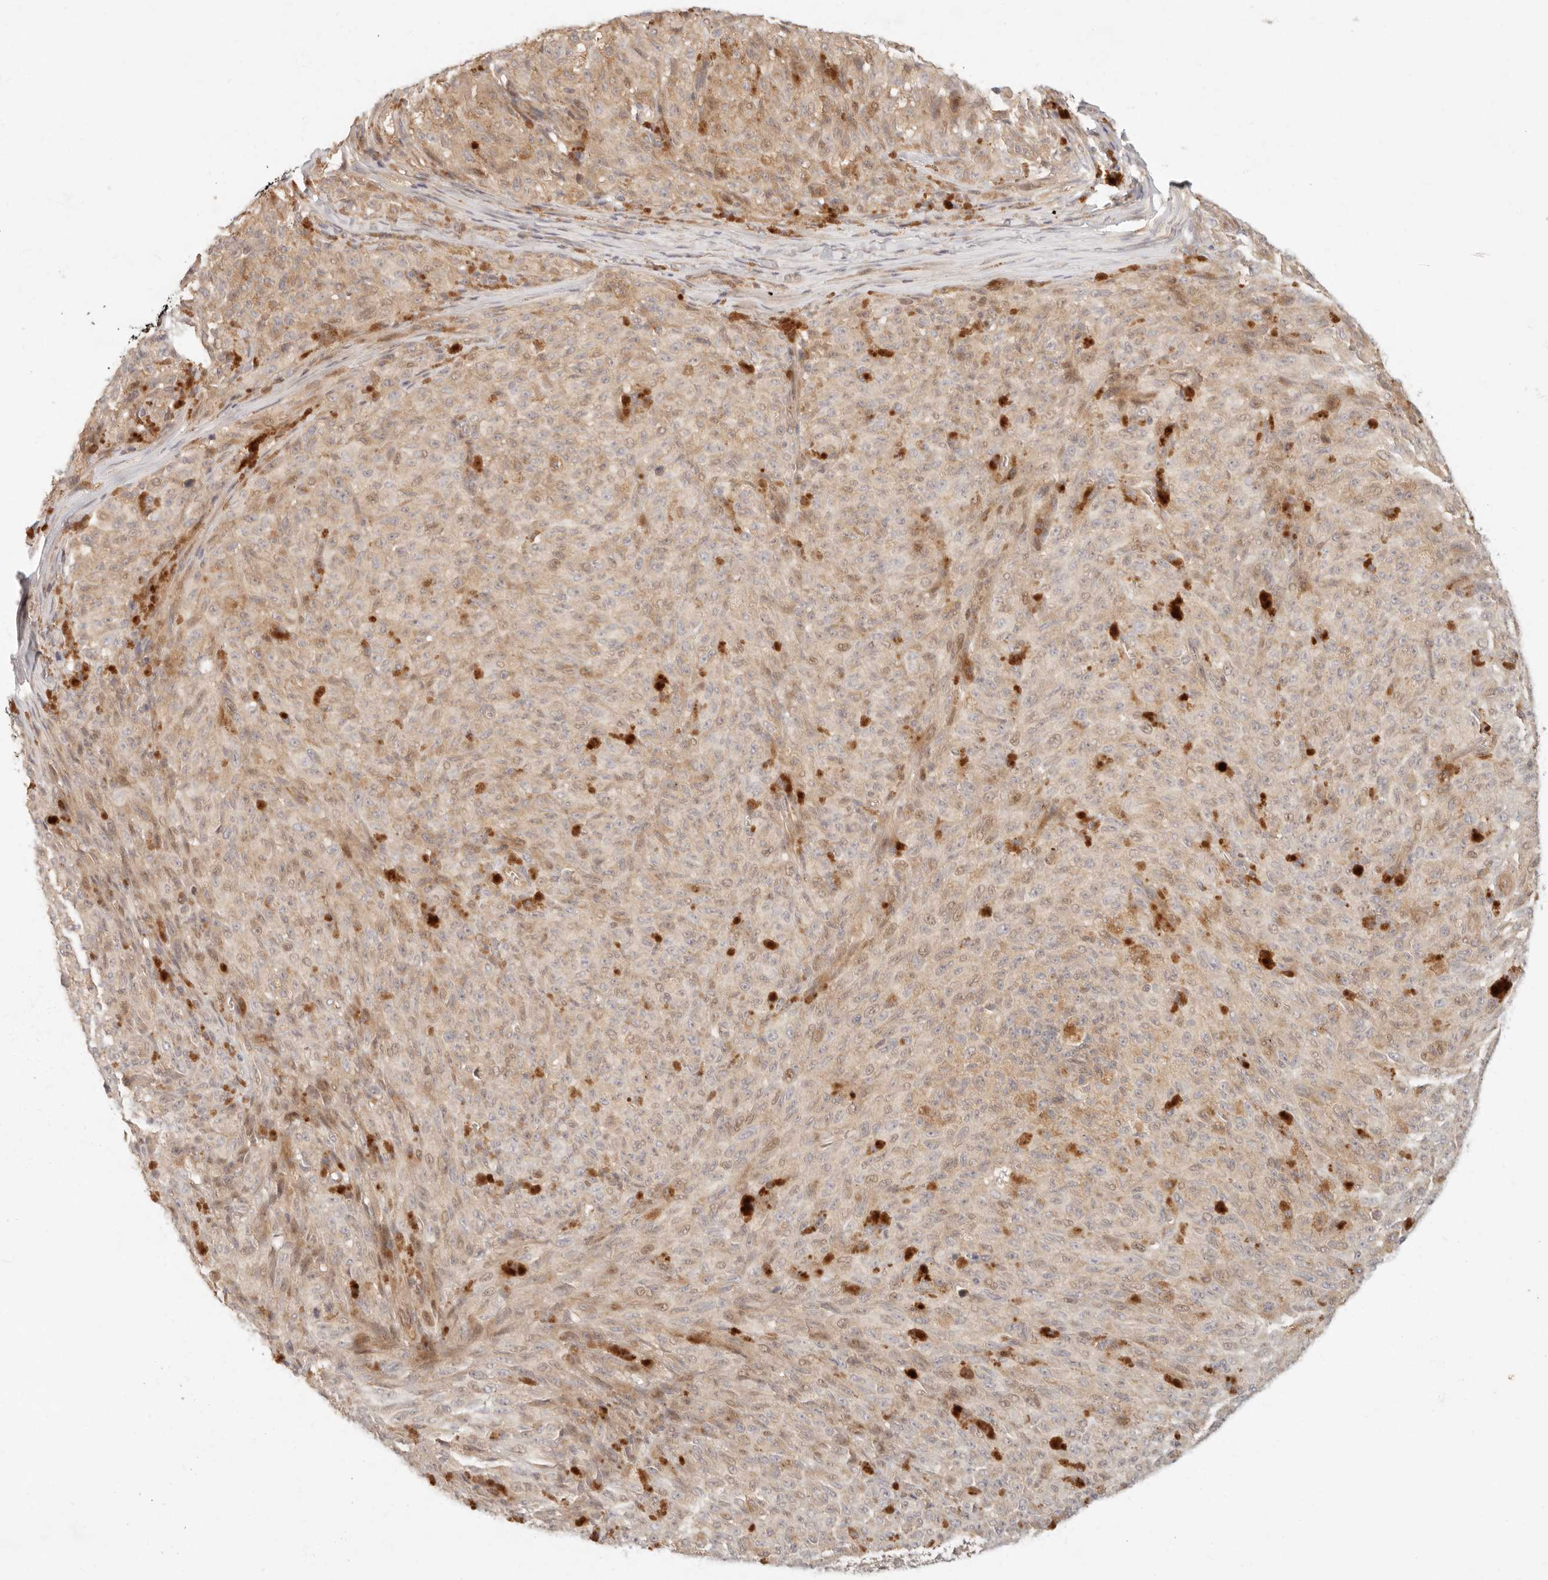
{"staining": {"intensity": "weak", "quantity": "25%-75%", "location": "cytoplasmic/membranous,nuclear"}, "tissue": "melanoma", "cell_type": "Tumor cells", "image_type": "cancer", "snomed": [{"axis": "morphology", "description": "Malignant melanoma, NOS"}, {"axis": "topography", "description": "Skin"}], "caption": "An image showing weak cytoplasmic/membranous and nuclear staining in about 25%-75% of tumor cells in malignant melanoma, as visualized by brown immunohistochemical staining.", "gene": "PPP1R3B", "patient": {"sex": "female", "age": 82}}